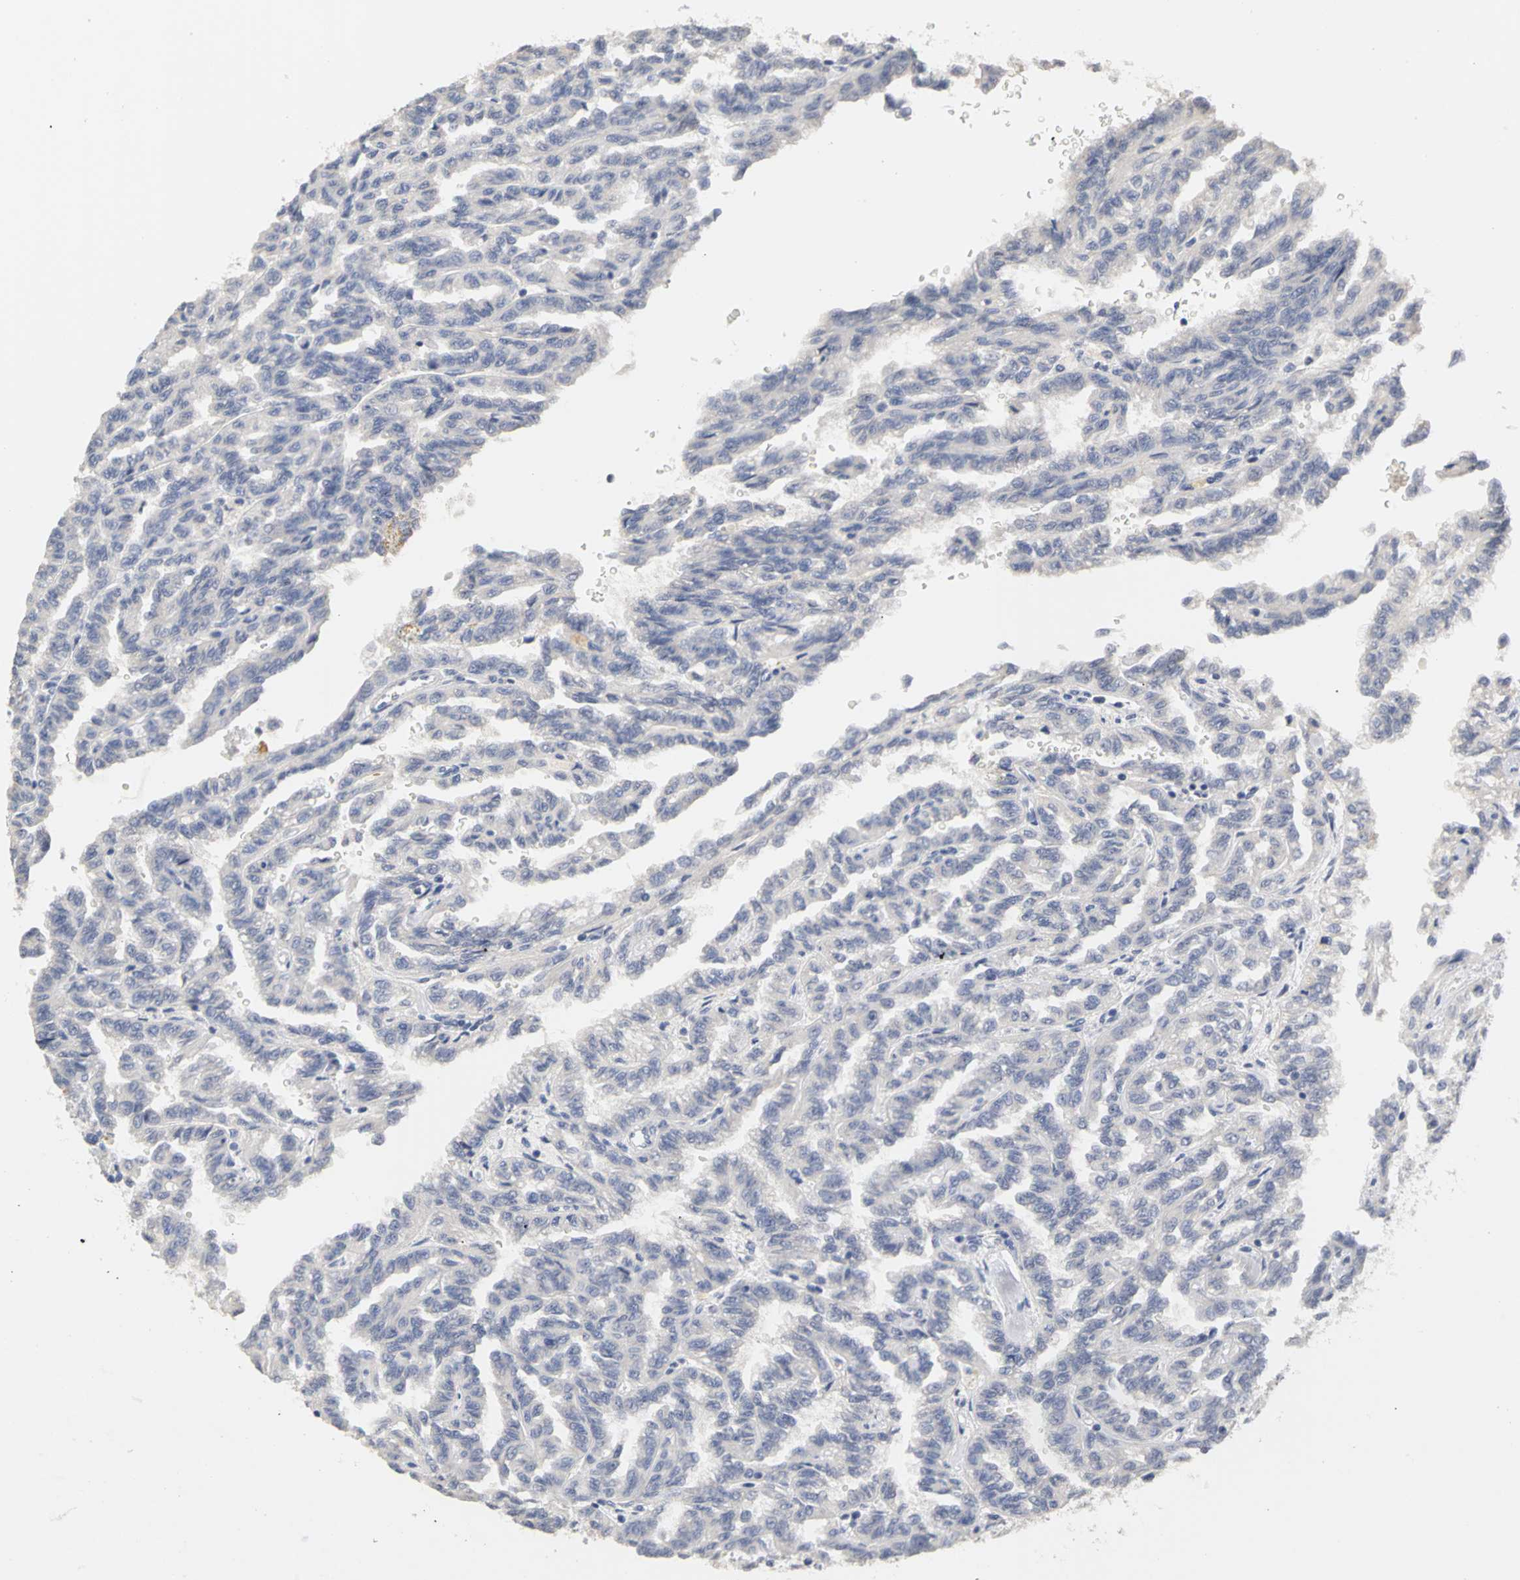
{"staining": {"intensity": "negative", "quantity": "none", "location": "none"}, "tissue": "renal cancer", "cell_type": "Tumor cells", "image_type": "cancer", "snomed": [{"axis": "morphology", "description": "Inflammation, NOS"}, {"axis": "morphology", "description": "Adenocarcinoma, NOS"}, {"axis": "topography", "description": "Kidney"}], "caption": "A histopathology image of human adenocarcinoma (renal) is negative for staining in tumor cells.", "gene": "PGR", "patient": {"sex": "male", "age": 68}}